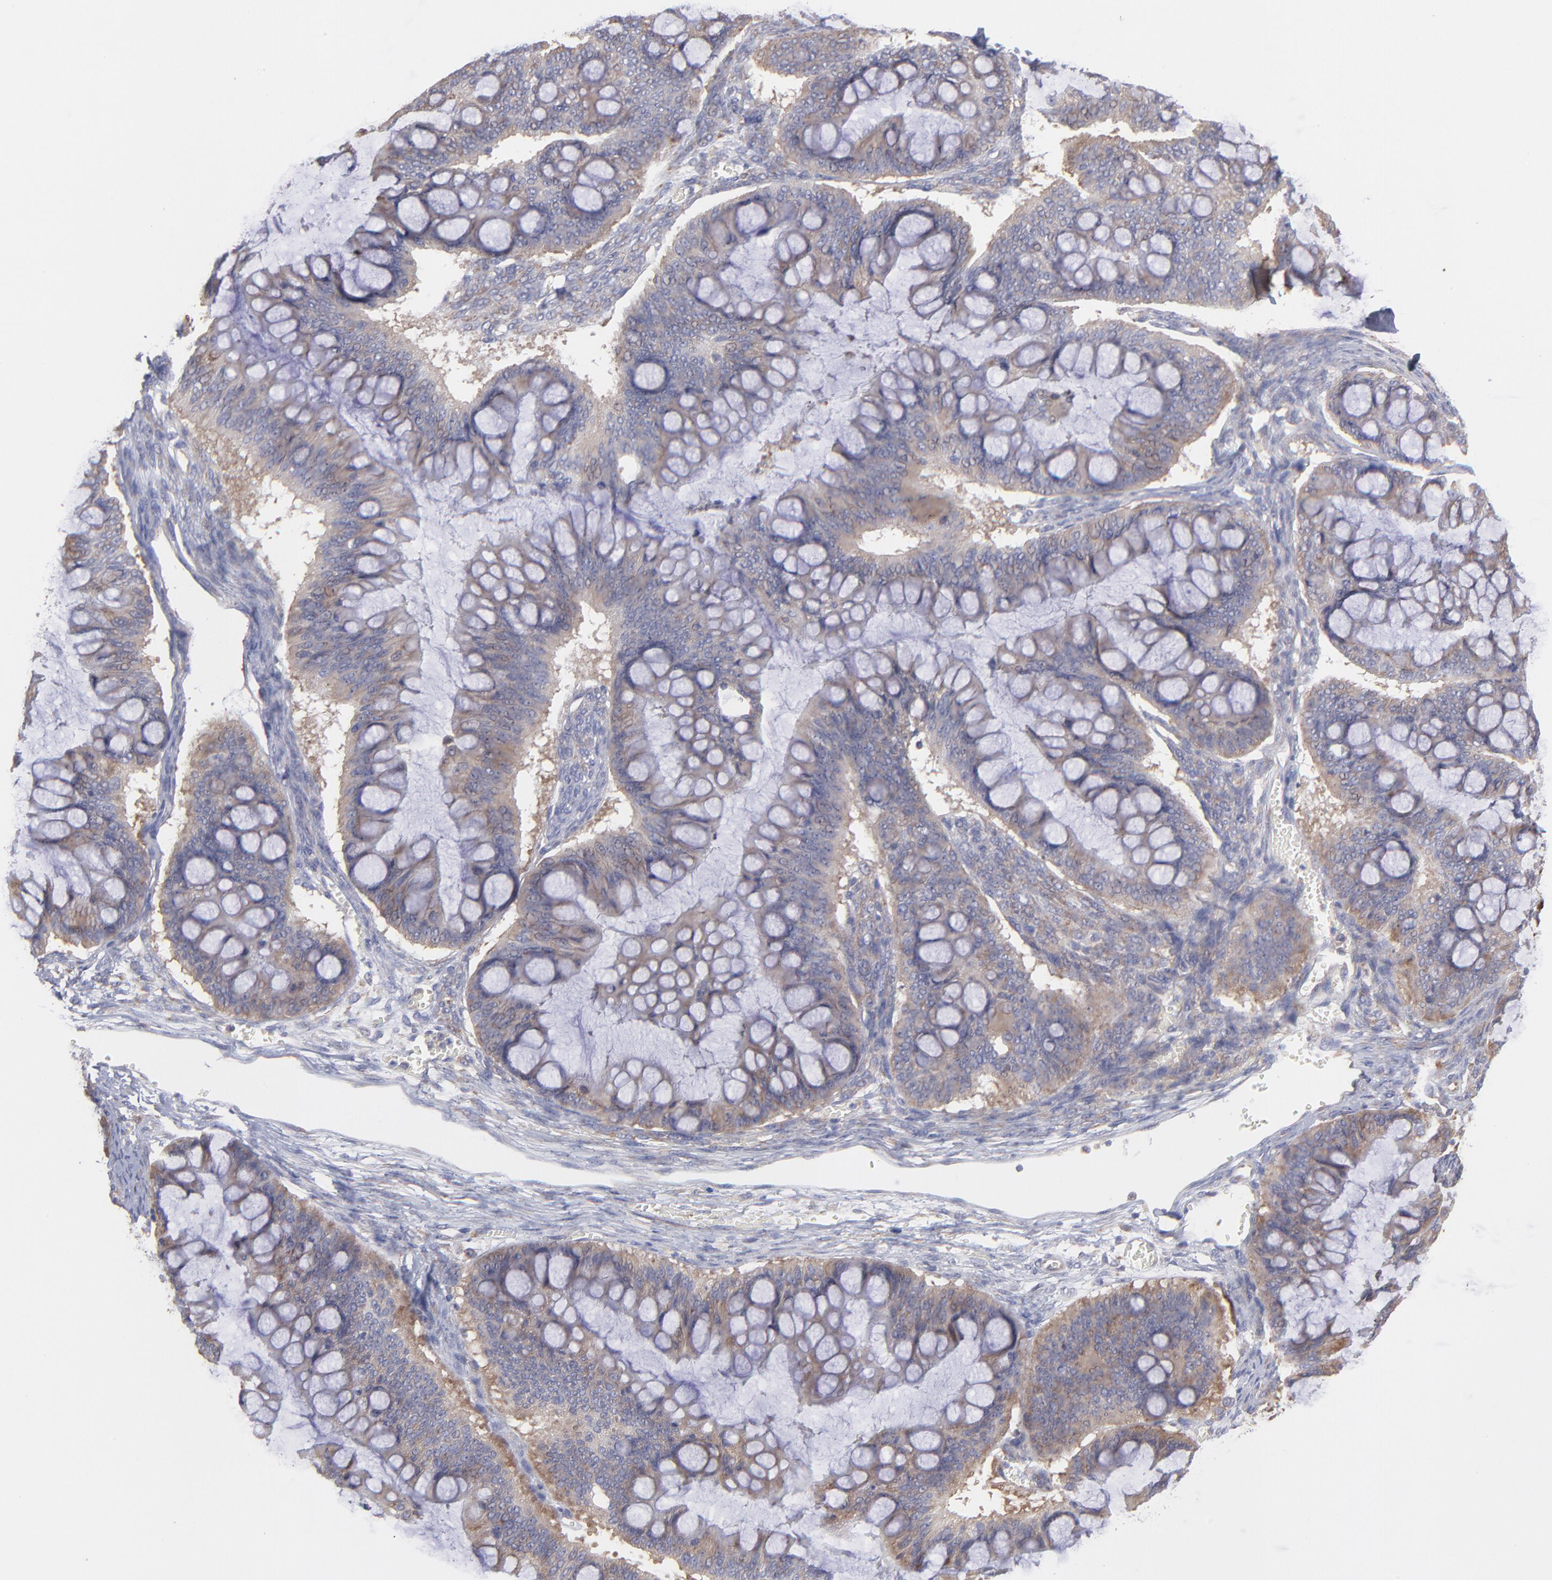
{"staining": {"intensity": "weak", "quantity": "<25%", "location": "cytoplasmic/membranous"}, "tissue": "ovarian cancer", "cell_type": "Tumor cells", "image_type": "cancer", "snomed": [{"axis": "morphology", "description": "Cystadenocarcinoma, mucinous, NOS"}, {"axis": "topography", "description": "Ovary"}], "caption": "Immunohistochemical staining of human ovarian mucinous cystadenocarcinoma displays no significant positivity in tumor cells.", "gene": "RPLP0", "patient": {"sex": "female", "age": 73}}